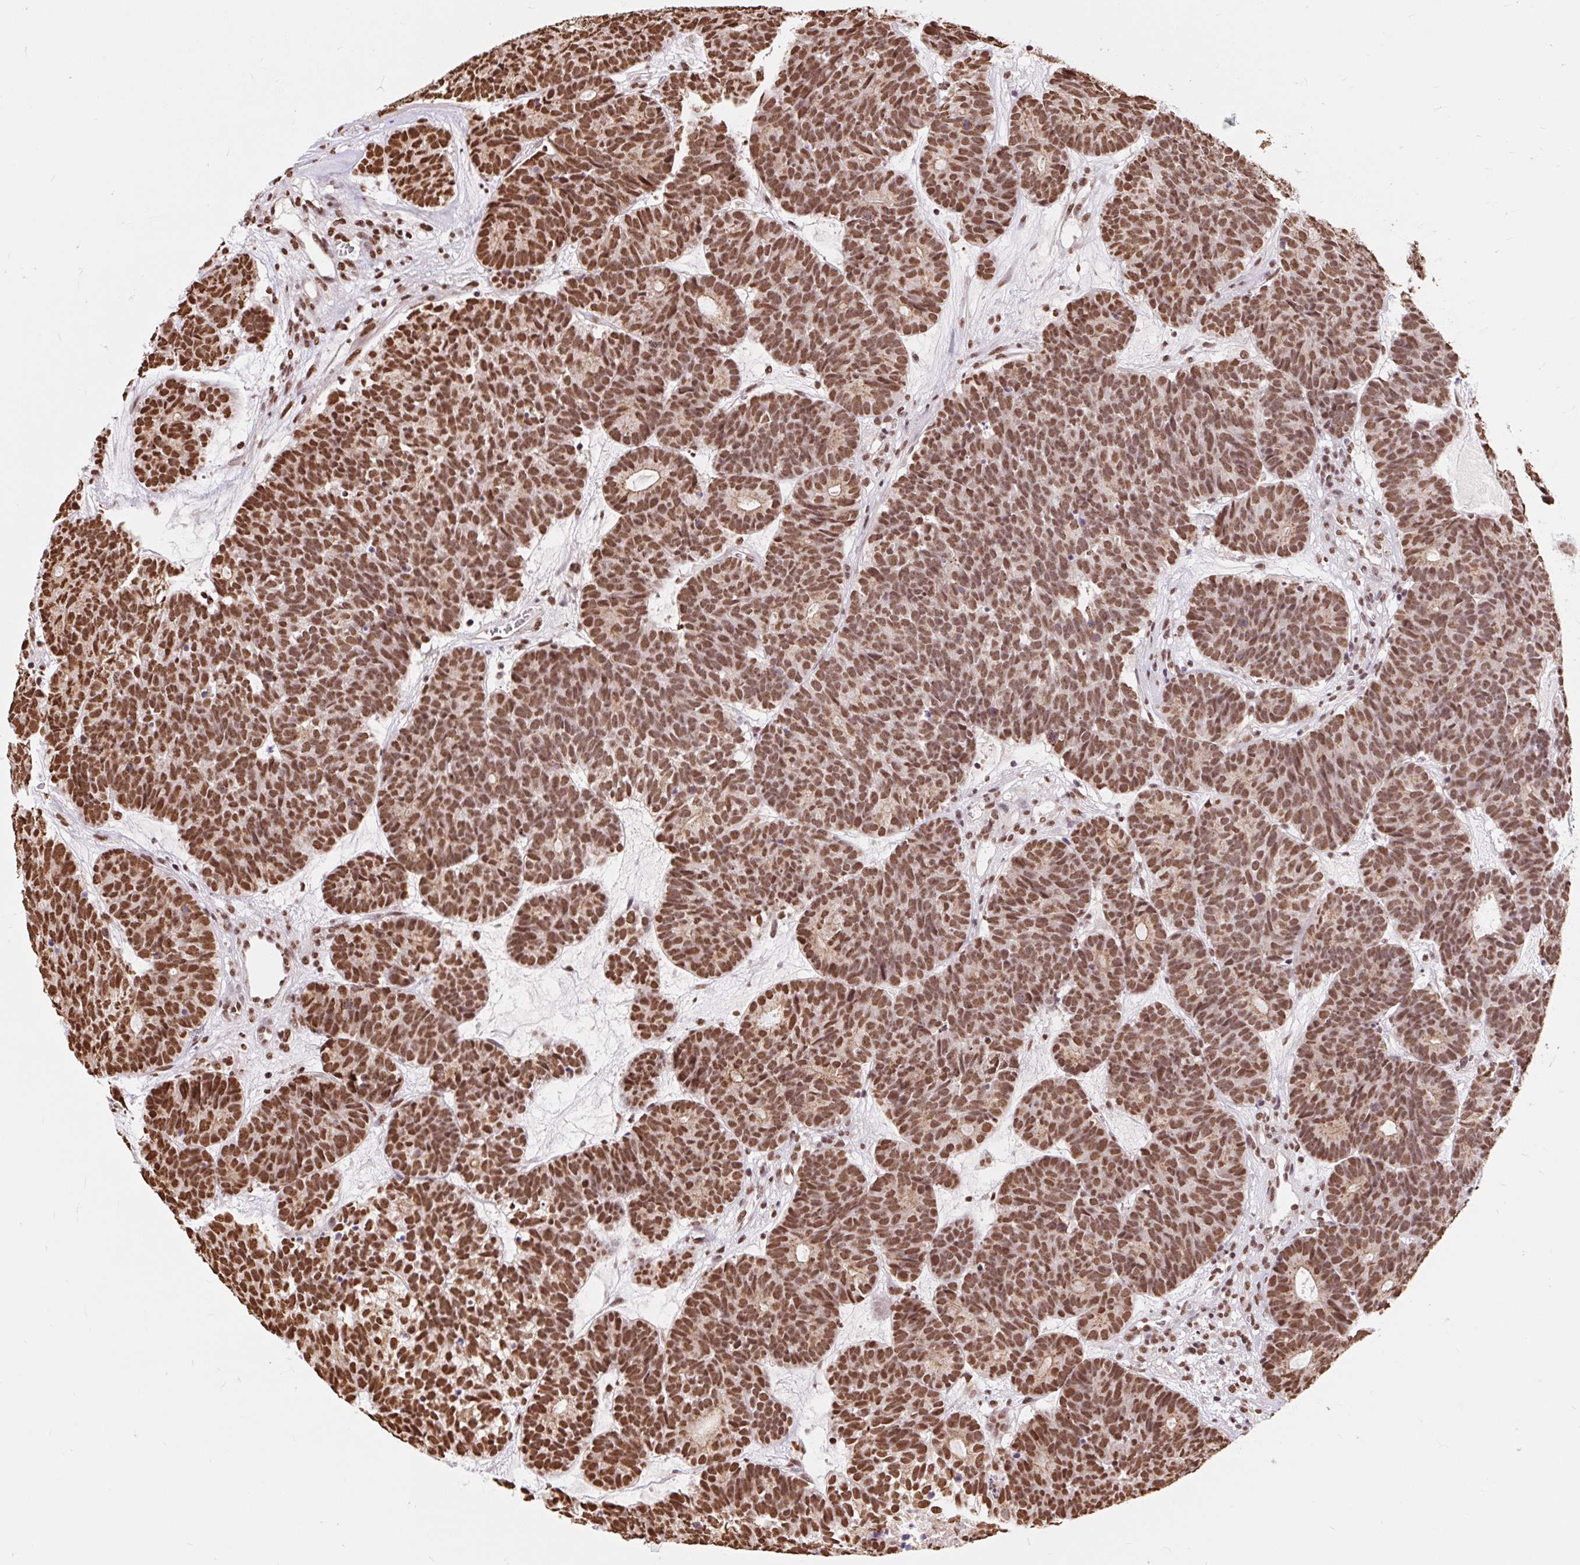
{"staining": {"intensity": "moderate", "quantity": ">75%", "location": "nuclear"}, "tissue": "head and neck cancer", "cell_type": "Tumor cells", "image_type": "cancer", "snomed": [{"axis": "morphology", "description": "Adenocarcinoma, NOS"}, {"axis": "topography", "description": "Head-Neck"}], "caption": "DAB immunohistochemical staining of head and neck adenocarcinoma shows moderate nuclear protein positivity in about >75% of tumor cells.", "gene": "BICRA", "patient": {"sex": "female", "age": 81}}